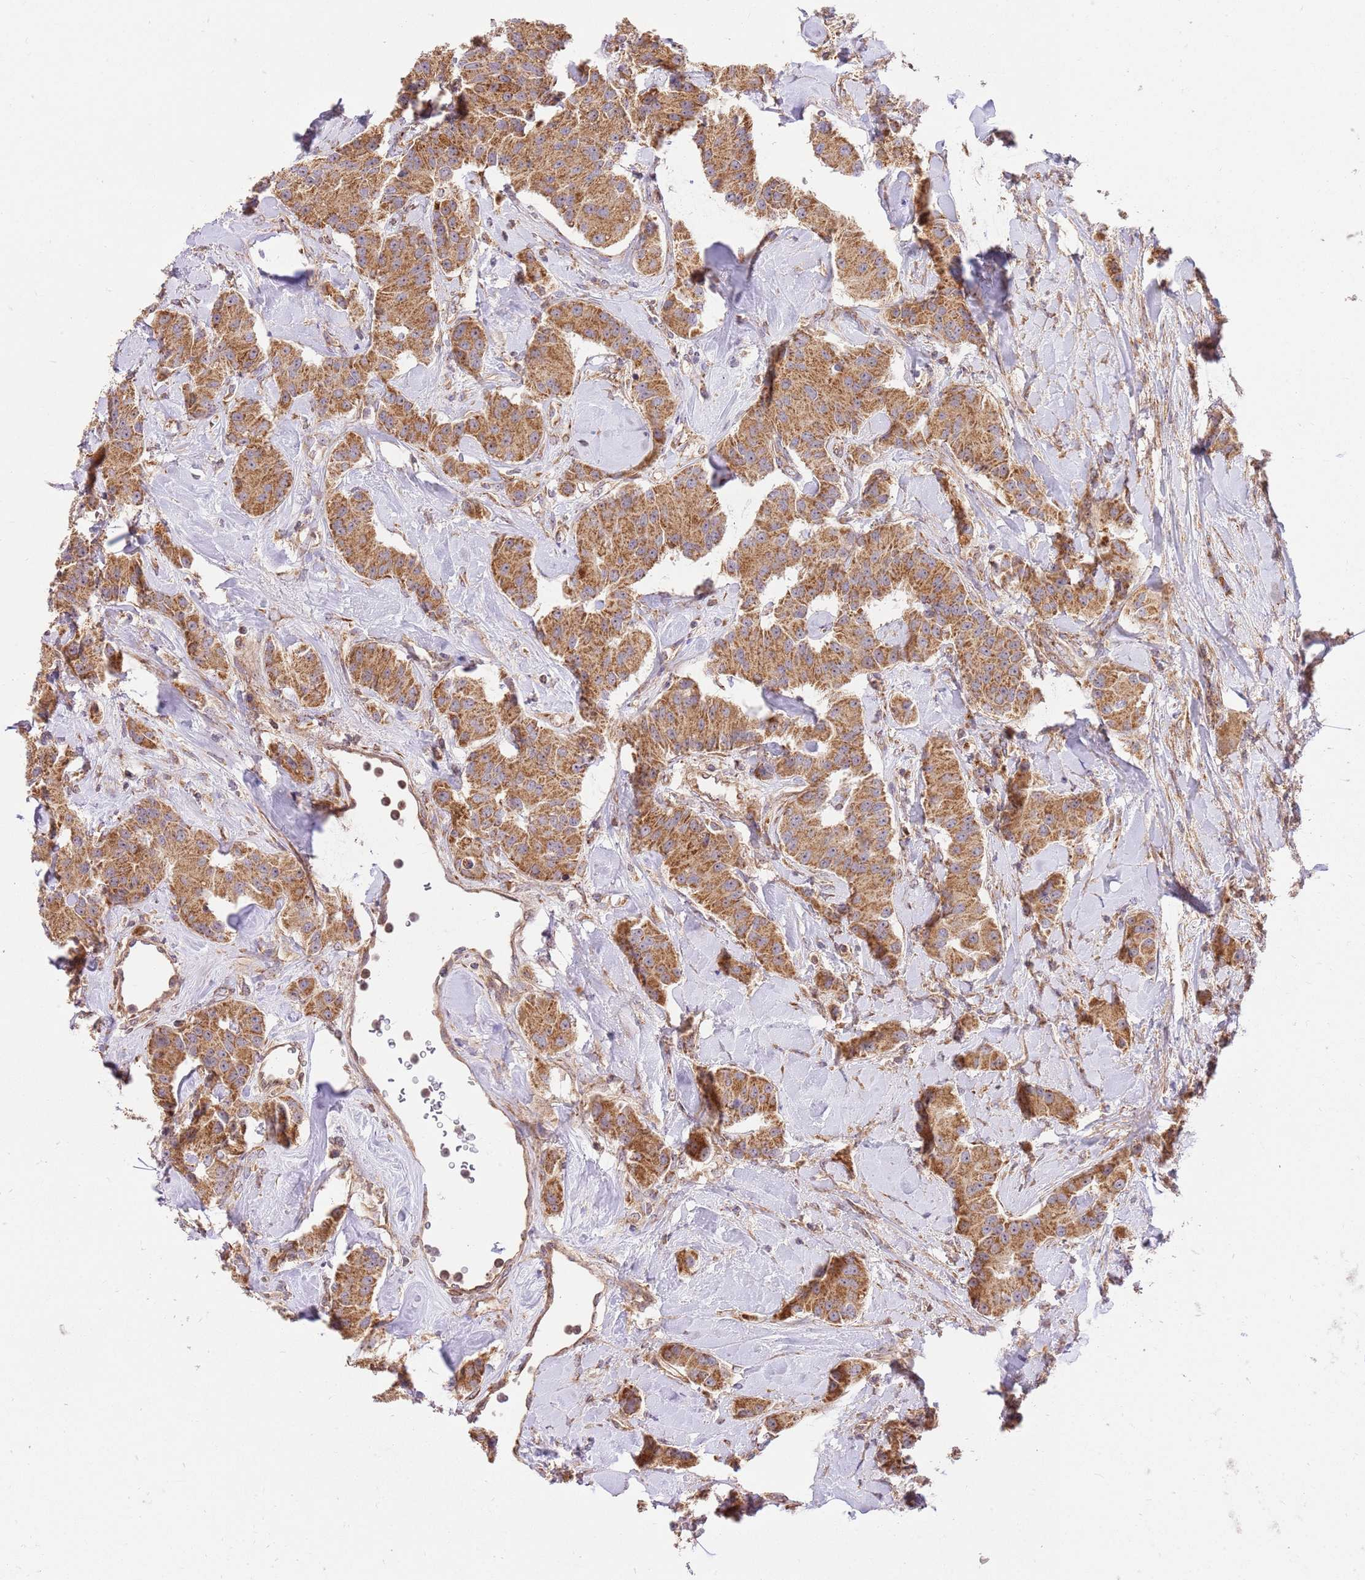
{"staining": {"intensity": "moderate", "quantity": ">75%", "location": "cytoplasmic/membranous"}, "tissue": "carcinoid", "cell_type": "Tumor cells", "image_type": "cancer", "snomed": [{"axis": "morphology", "description": "Carcinoid, malignant, NOS"}, {"axis": "topography", "description": "Pancreas"}], "caption": "Tumor cells display moderate cytoplasmic/membranous positivity in approximately >75% of cells in carcinoid. The protein is stained brown, and the nuclei are stained in blue (DAB (3,3'-diaminobenzidine) IHC with brightfield microscopy, high magnification).", "gene": "SPATA2L", "patient": {"sex": "male", "age": 41}}